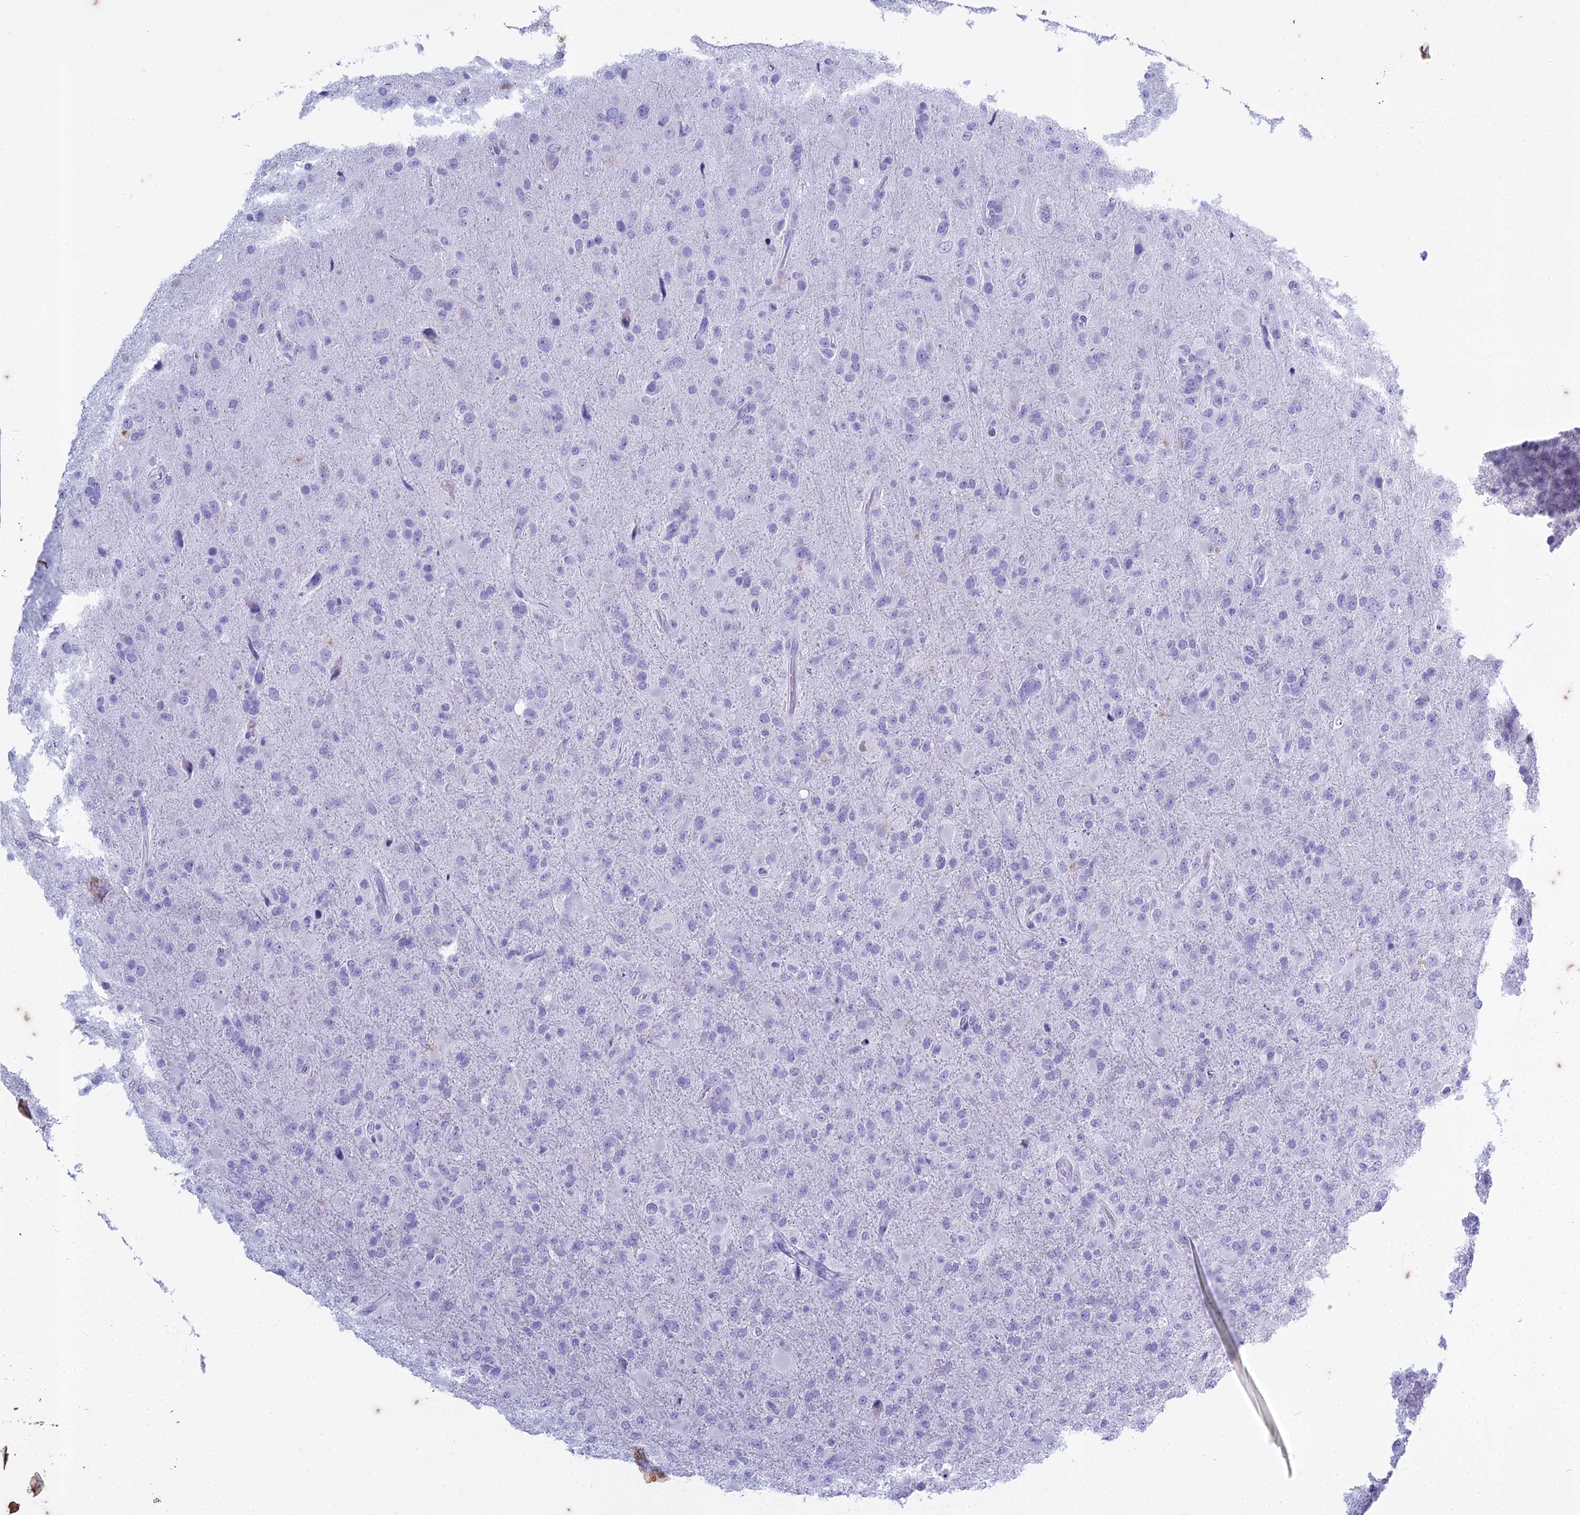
{"staining": {"intensity": "negative", "quantity": "none", "location": "none"}, "tissue": "glioma", "cell_type": "Tumor cells", "image_type": "cancer", "snomed": [{"axis": "morphology", "description": "Glioma, malignant, Low grade"}, {"axis": "topography", "description": "Brain"}], "caption": "Human glioma stained for a protein using IHC displays no expression in tumor cells.", "gene": "HMGB4", "patient": {"sex": "male", "age": 65}}